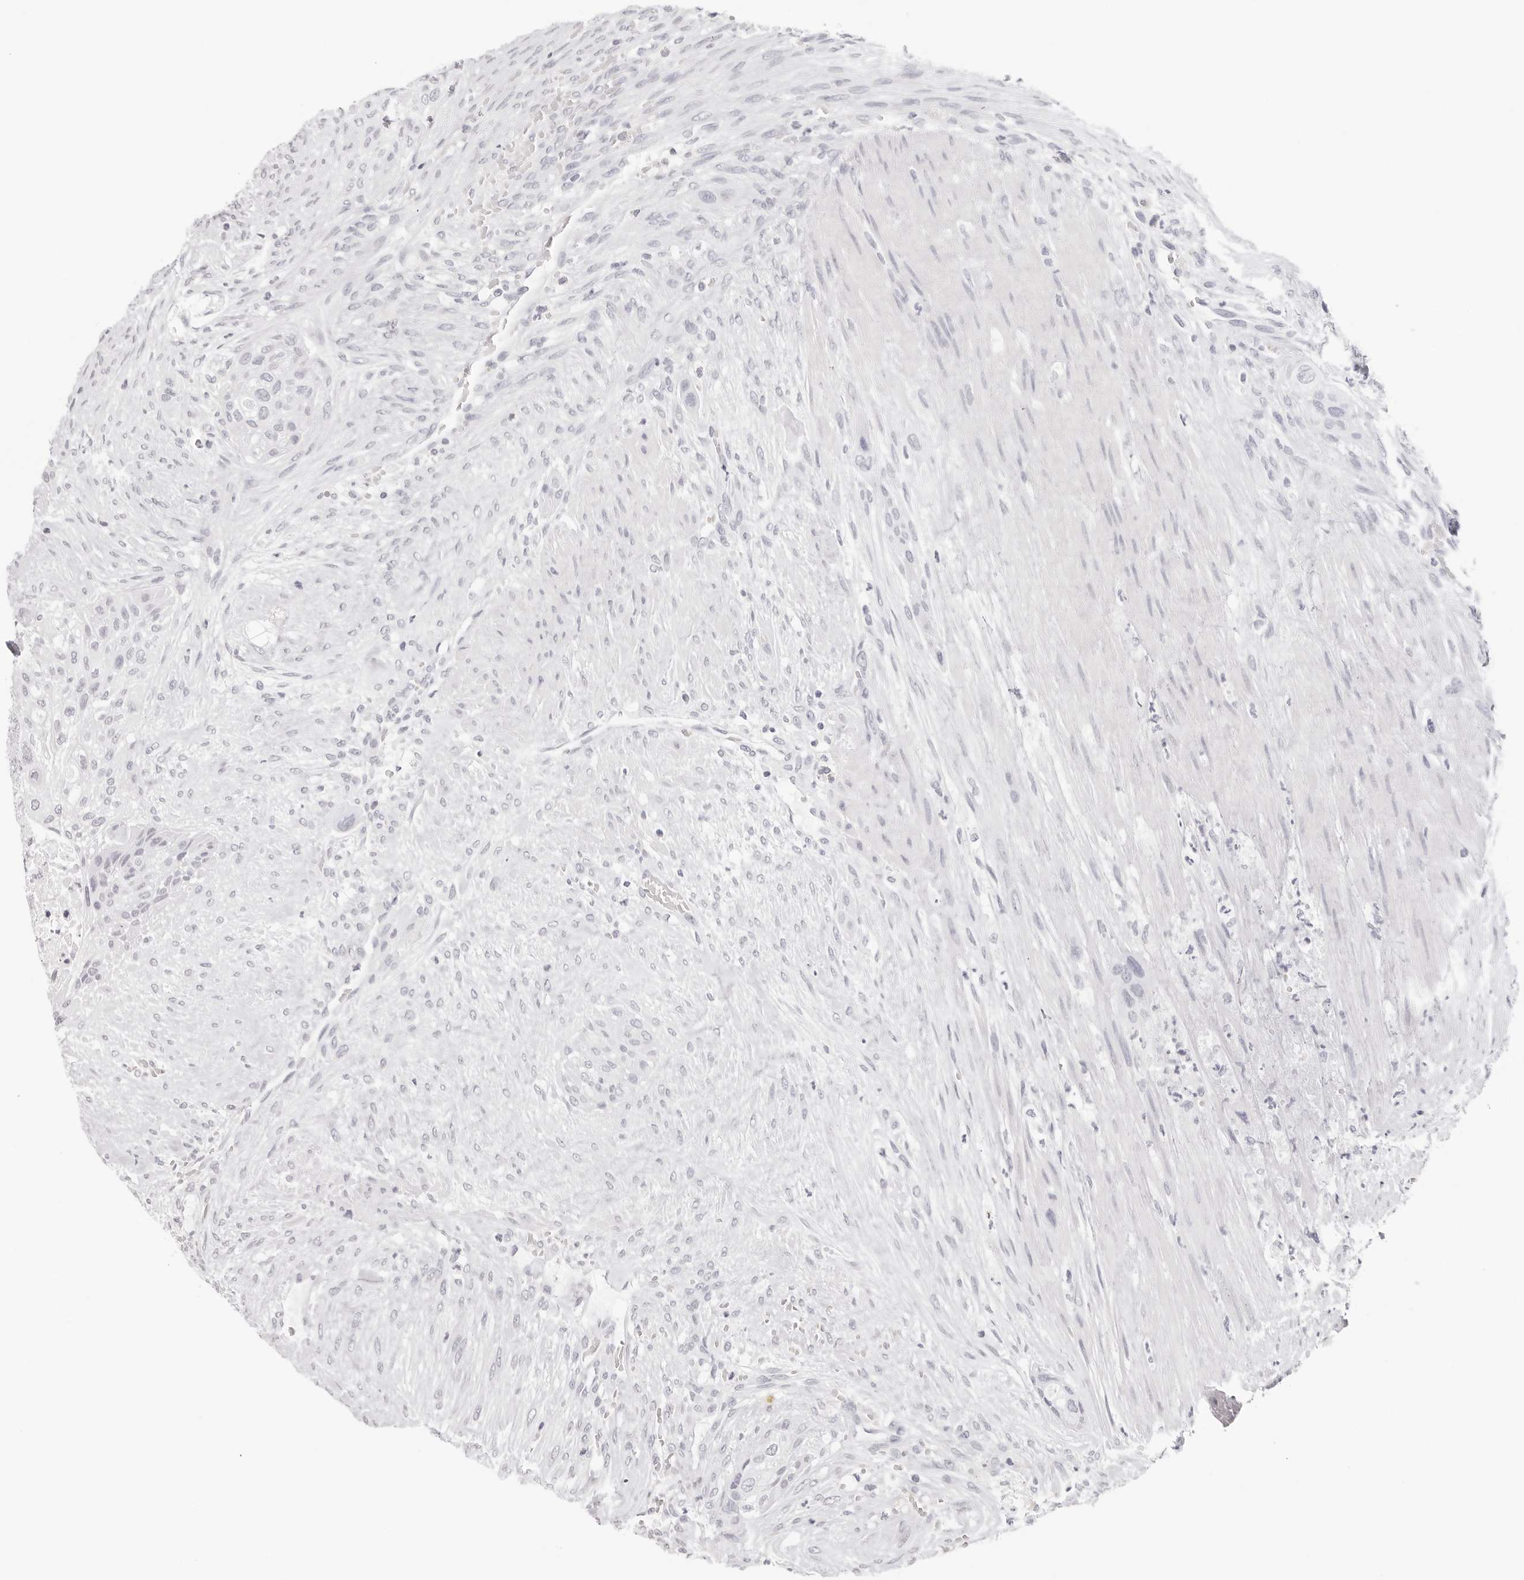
{"staining": {"intensity": "negative", "quantity": "none", "location": "none"}, "tissue": "urothelial cancer", "cell_type": "Tumor cells", "image_type": "cancer", "snomed": [{"axis": "morphology", "description": "Urothelial carcinoma, High grade"}, {"axis": "topography", "description": "Urinary bladder"}], "caption": "High magnification brightfield microscopy of high-grade urothelial carcinoma stained with DAB (3,3'-diaminobenzidine) (brown) and counterstained with hematoxylin (blue): tumor cells show no significant positivity. Brightfield microscopy of immunohistochemistry stained with DAB (brown) and hematoxylin (blue), captured at high magnification.", "gene": "CST5", "patient": {"sex": "male", "age": 35}}